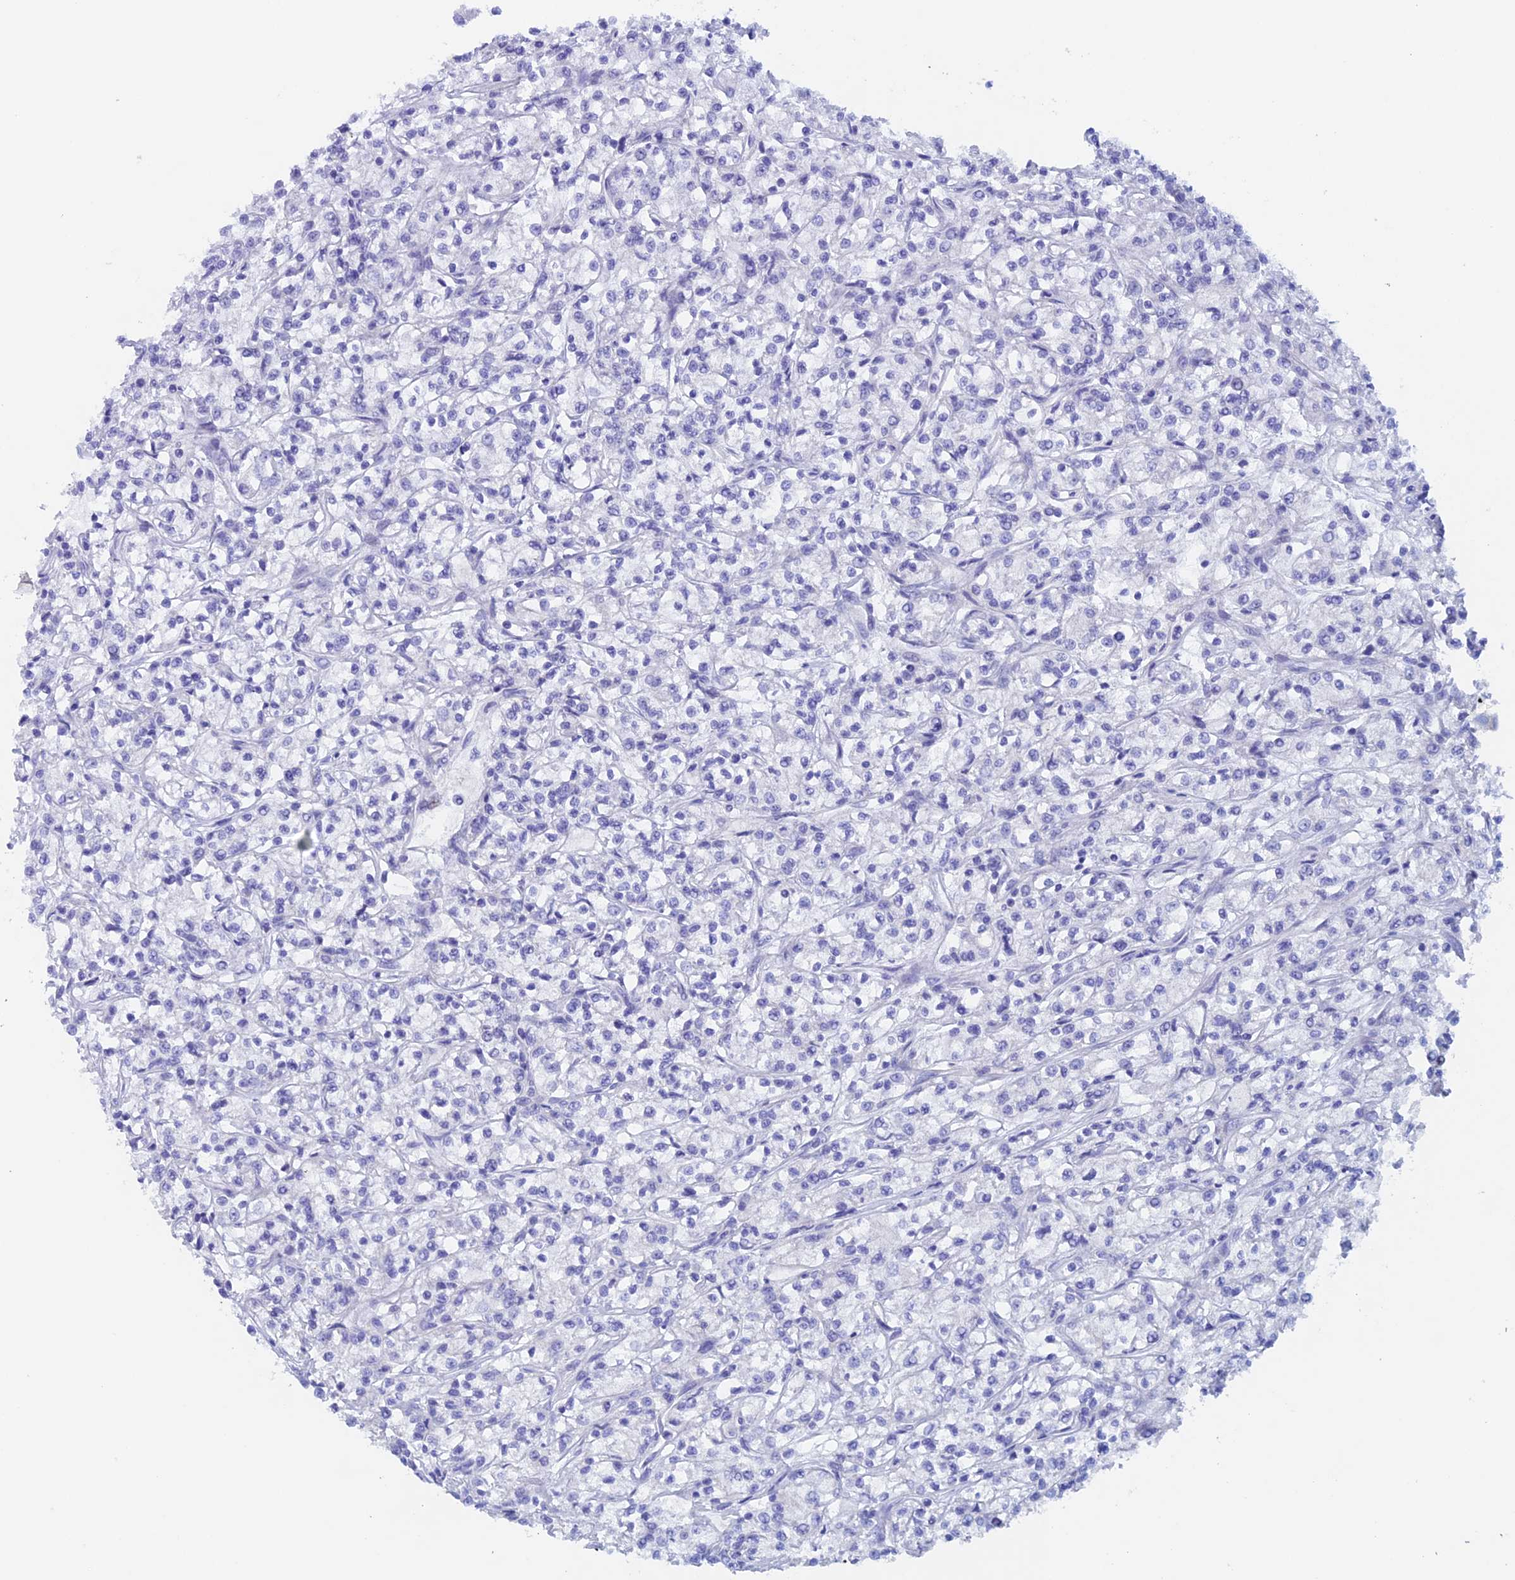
{"staining": {"intensity": "negative", "quantity": "none", "location": "none"}, "tissue": "renal cancer", "cell_type": "Tumor cells", "image_type": "cancer", "snomed": [{"axis": "morphology", "description": "Adenocarcinoma, NOS"}, {"axis": "topography", "description": "Kidney"}], "caption": "IHC image of human adenocarcinoma (renal) stained for a protein (brown), which reveals no expression in tumor cells.", "gene": "PSMC3IP", "patient": {"sex": "female", "age": 59}}